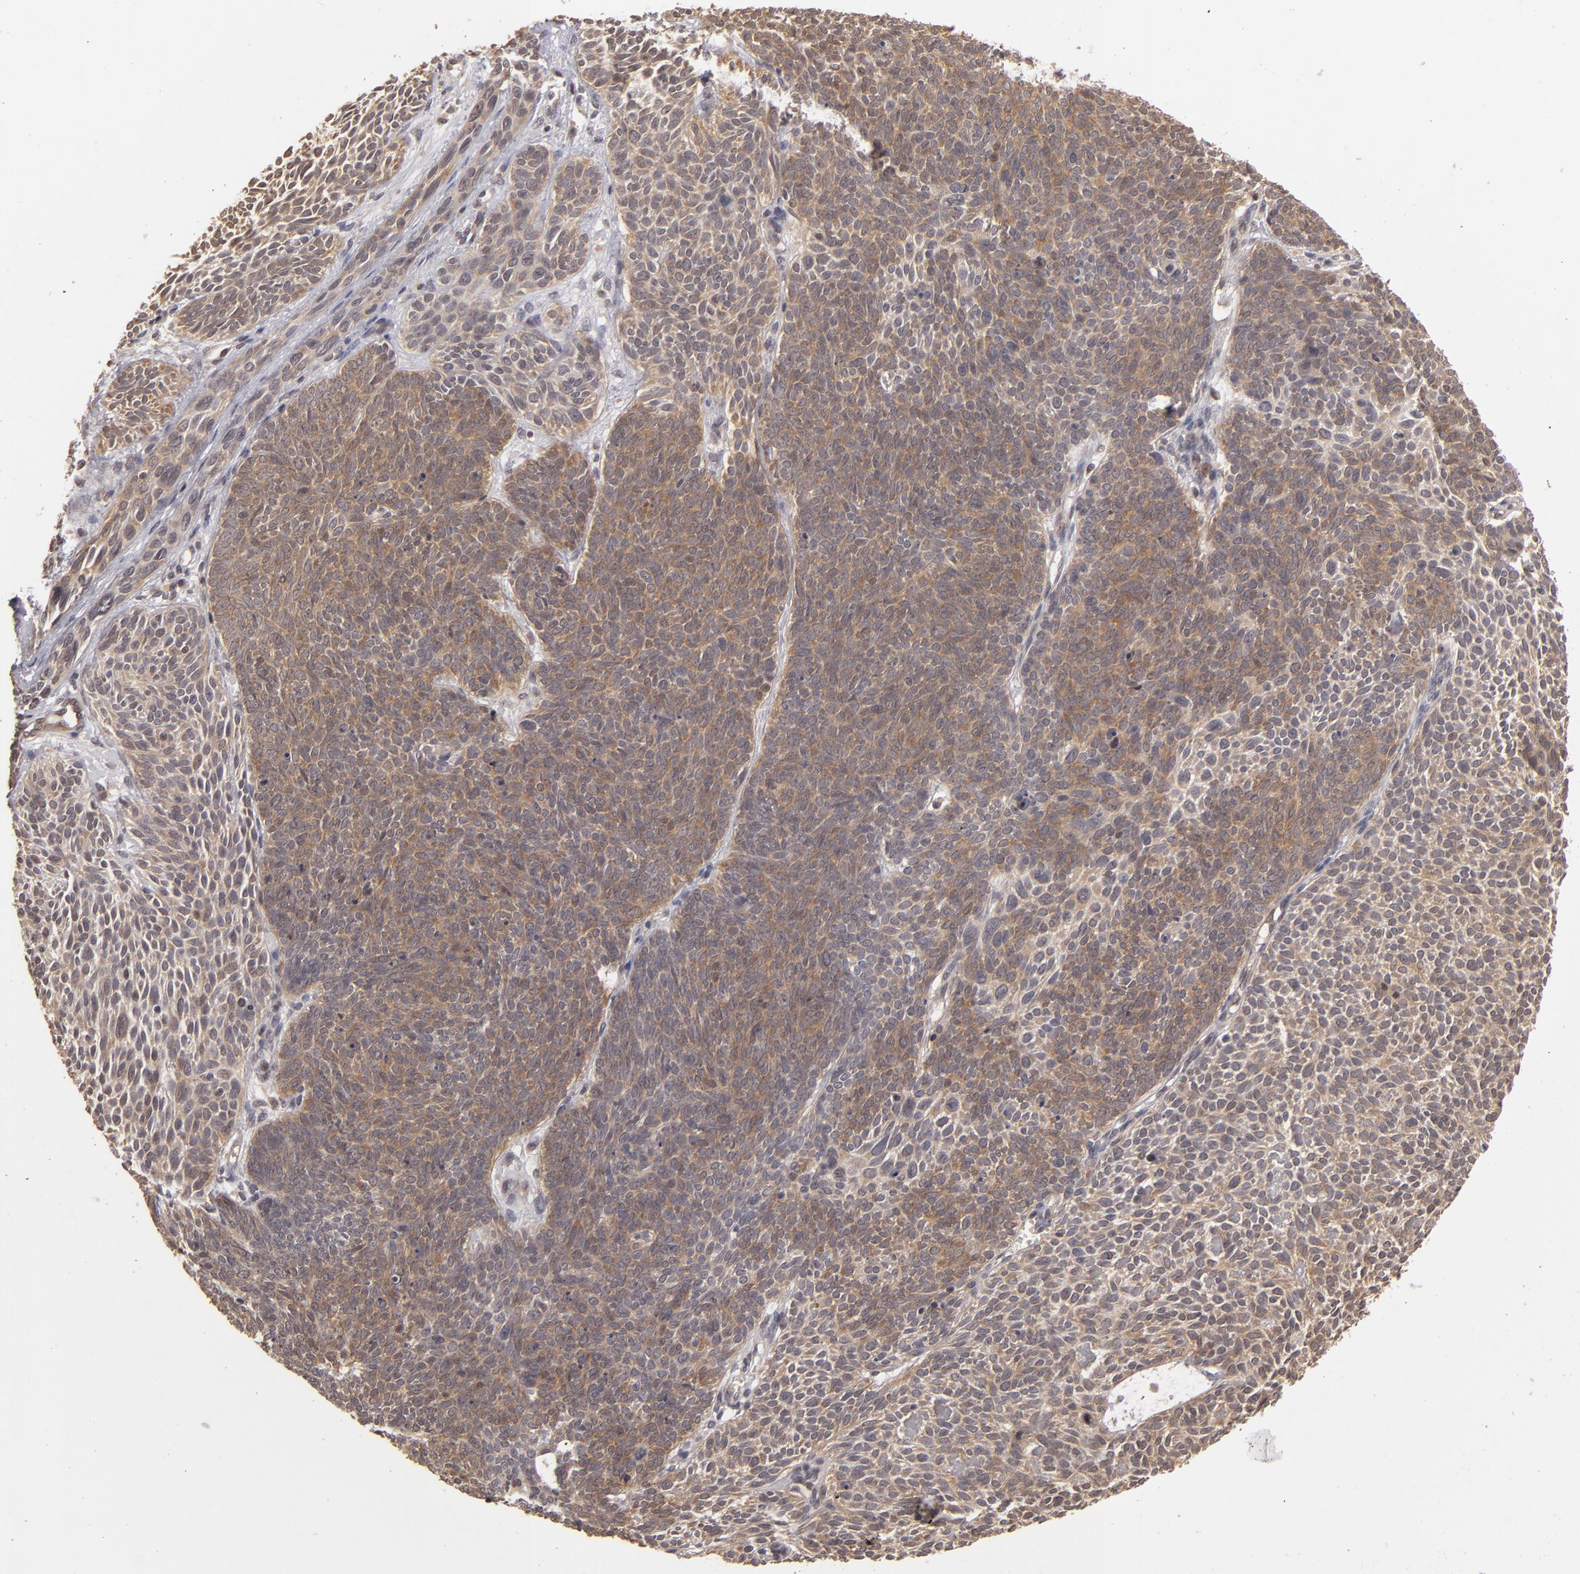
{"staining": {"intensity": "moderate", "quantity": ">75%", "location": "cytoplasmic/membranous"}, "tissue": "skin cancer", "cell_type": "Tumor cells", "image_type": "cancer", "snomed": [{"axis": "morphology", "description": "Basal cell carcinoma"}, {"axis": "topography", "description": "Skin"}], "caption": "This is a photomicrograph of IHC staining of skin cancer (basal cell carcinoma), which shows moderate expression in the cytoplasmic/membranous of tumor cells.", "gene": "MAPK3", "patient": {"sex": "male", "age": 84}}